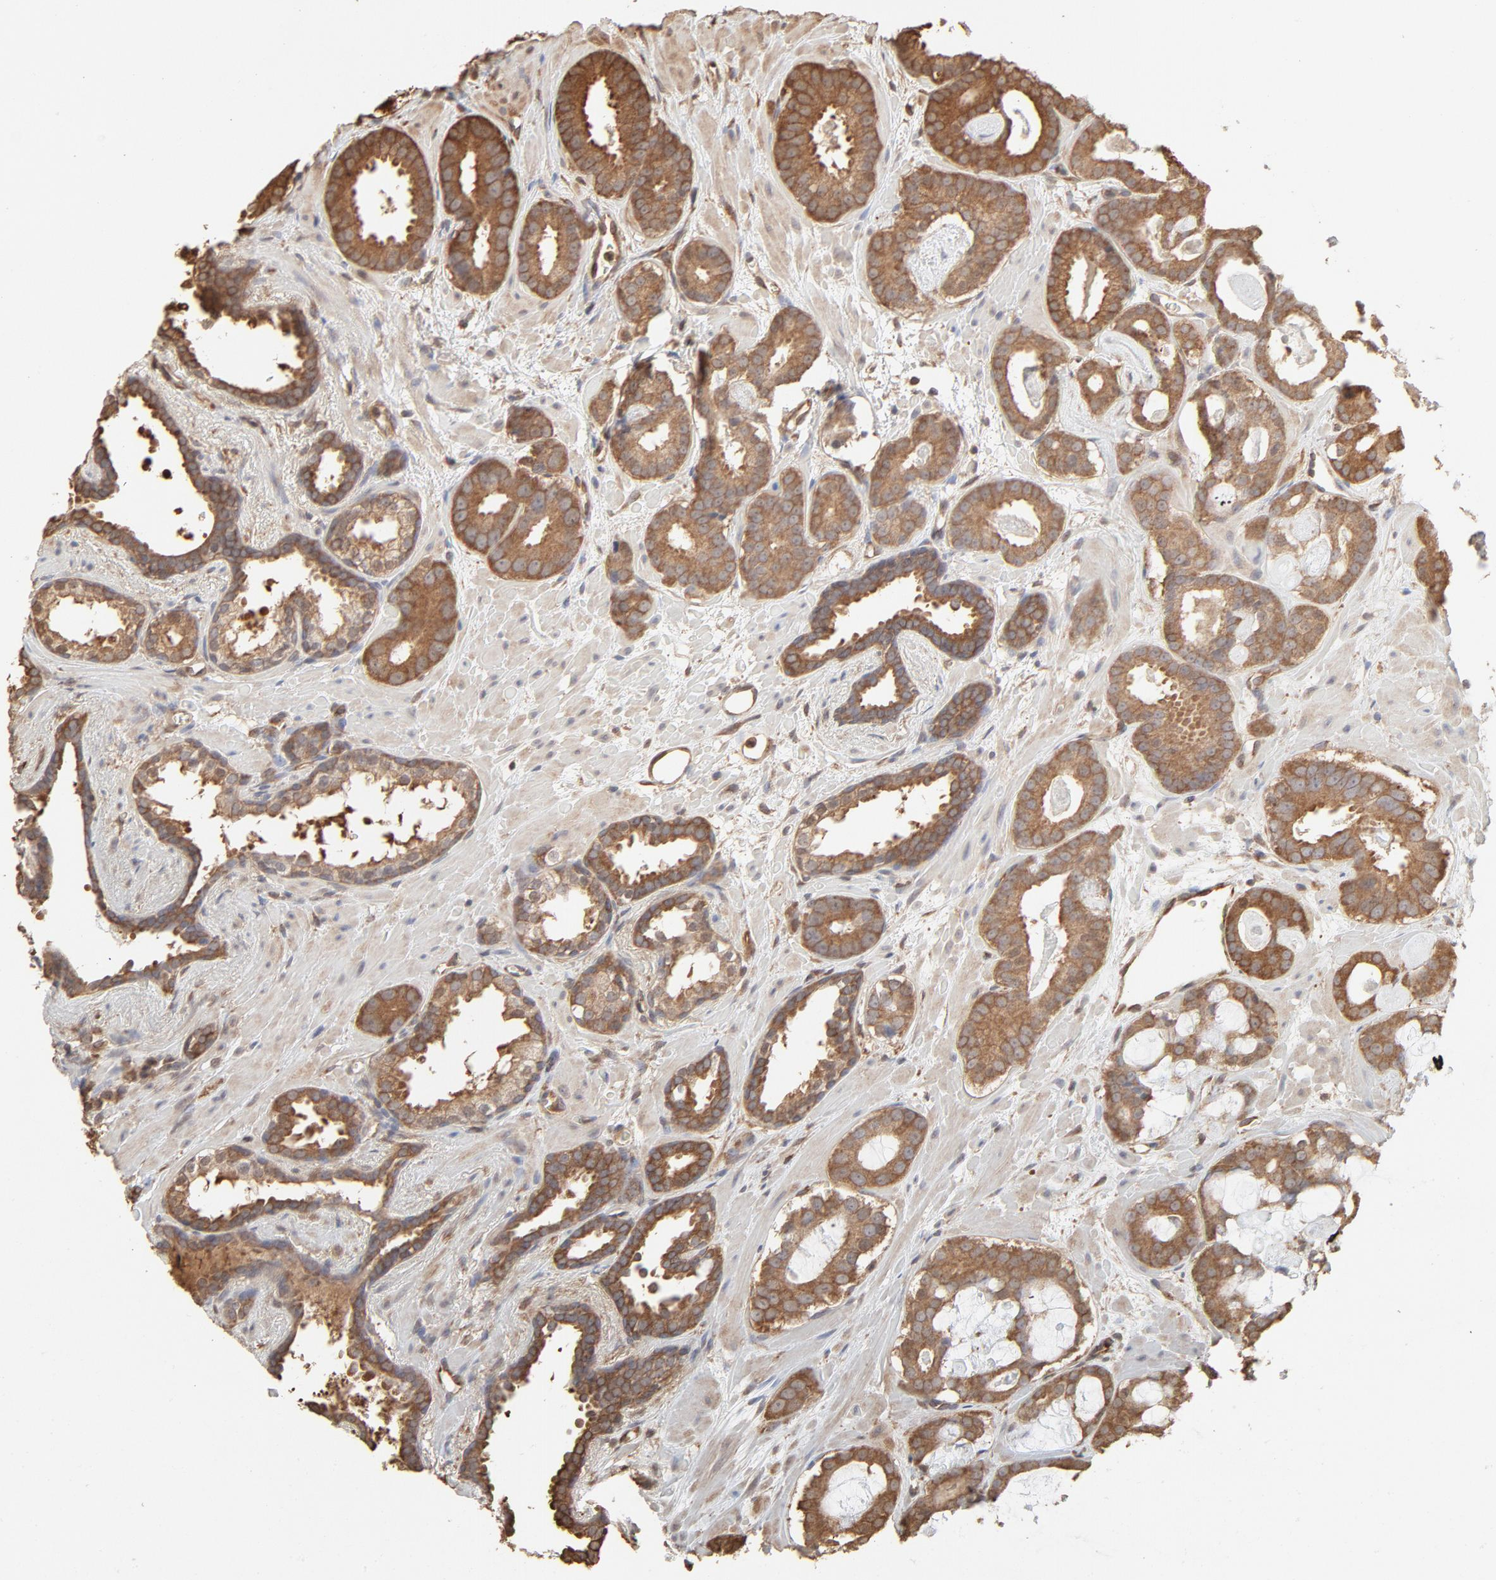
{"staining": {"intensity": "moderate", "quantity": ">75%", "location": "cytoplasmic/membranous"}, "tissue": "prostate cancer", "cell_type": "Tumor cells", "image_type": "cancer", "snomed": [{"axis": "morphology", "description": "Adenocarcinoma, Low grade"}, {"axis": "topography", "description": "Prostate"}], "caption": "This micrograph shows IHC staining of human prostate cancer, with medium moderate cytoplasmic/membranous positivity in approximately >75% of tumor cells.", "gene": "PPP2CA", "patient": {"sex": "male", "age": 57}}